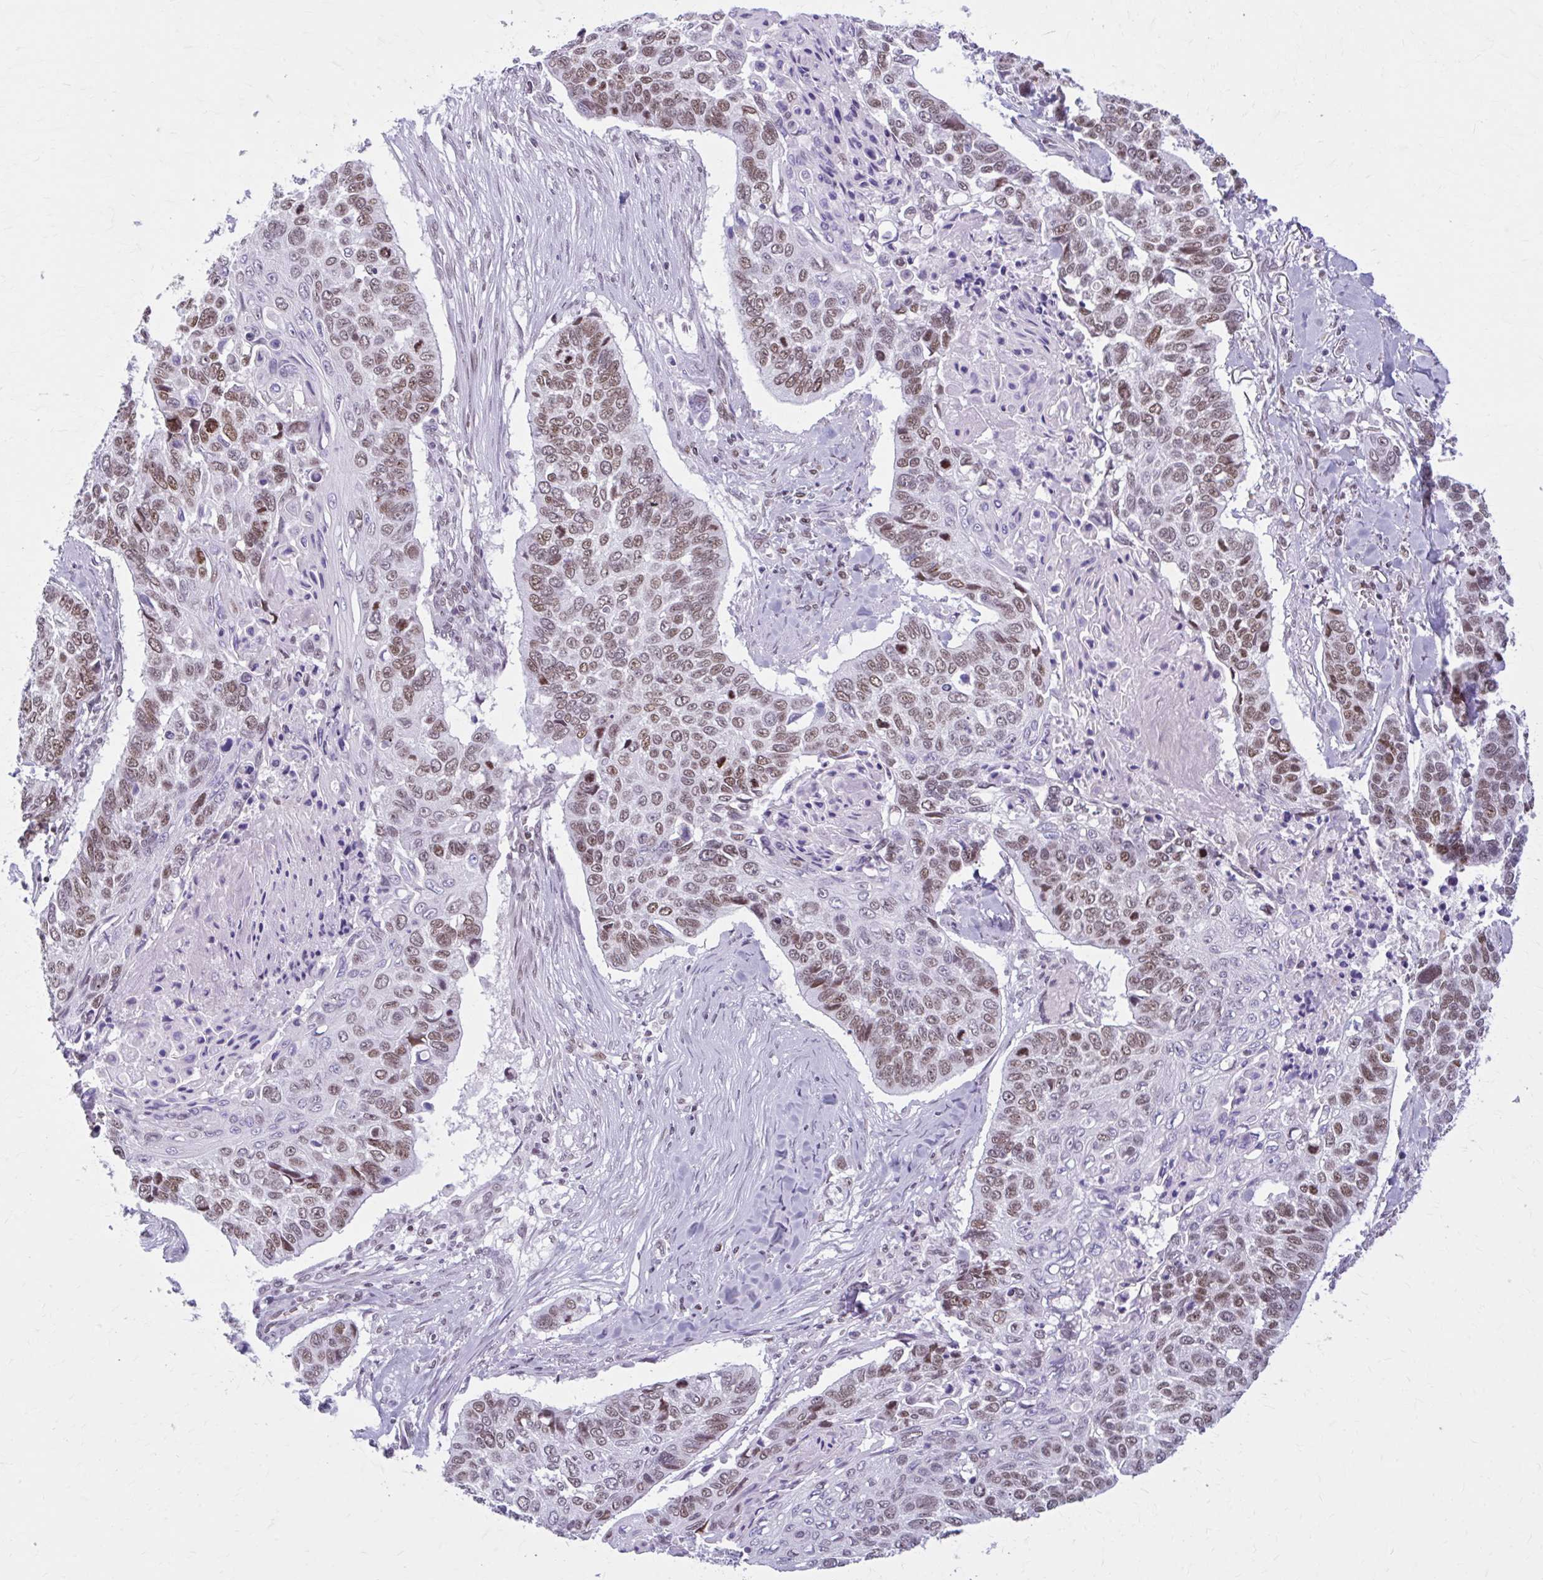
{"staining": {"intensity": "moderate", "quantity": ">75%", "location": "nuclear"}, "tissue": "lung cancer", "cell_type": "Tumor cells", "image_type": "cancer", "snomed": [{"axis": "morphology", "description": "Squamous cell carcinoma, NOS"}, {"axis": "topography", "description": "Lung"}], "caption": "Immunohistochemical staining of squamous cell carcinoma (lung) reveals medium levels of moderate nuclear protein expression in about >75% of tumor cells. The protein of interest is stained brown, and the nuclei are stained in blue (DAB IHC with brightfield microscopy, high magnification).", "gene": "PABIR1", "patient": {"sex": "male", "age": 62}}